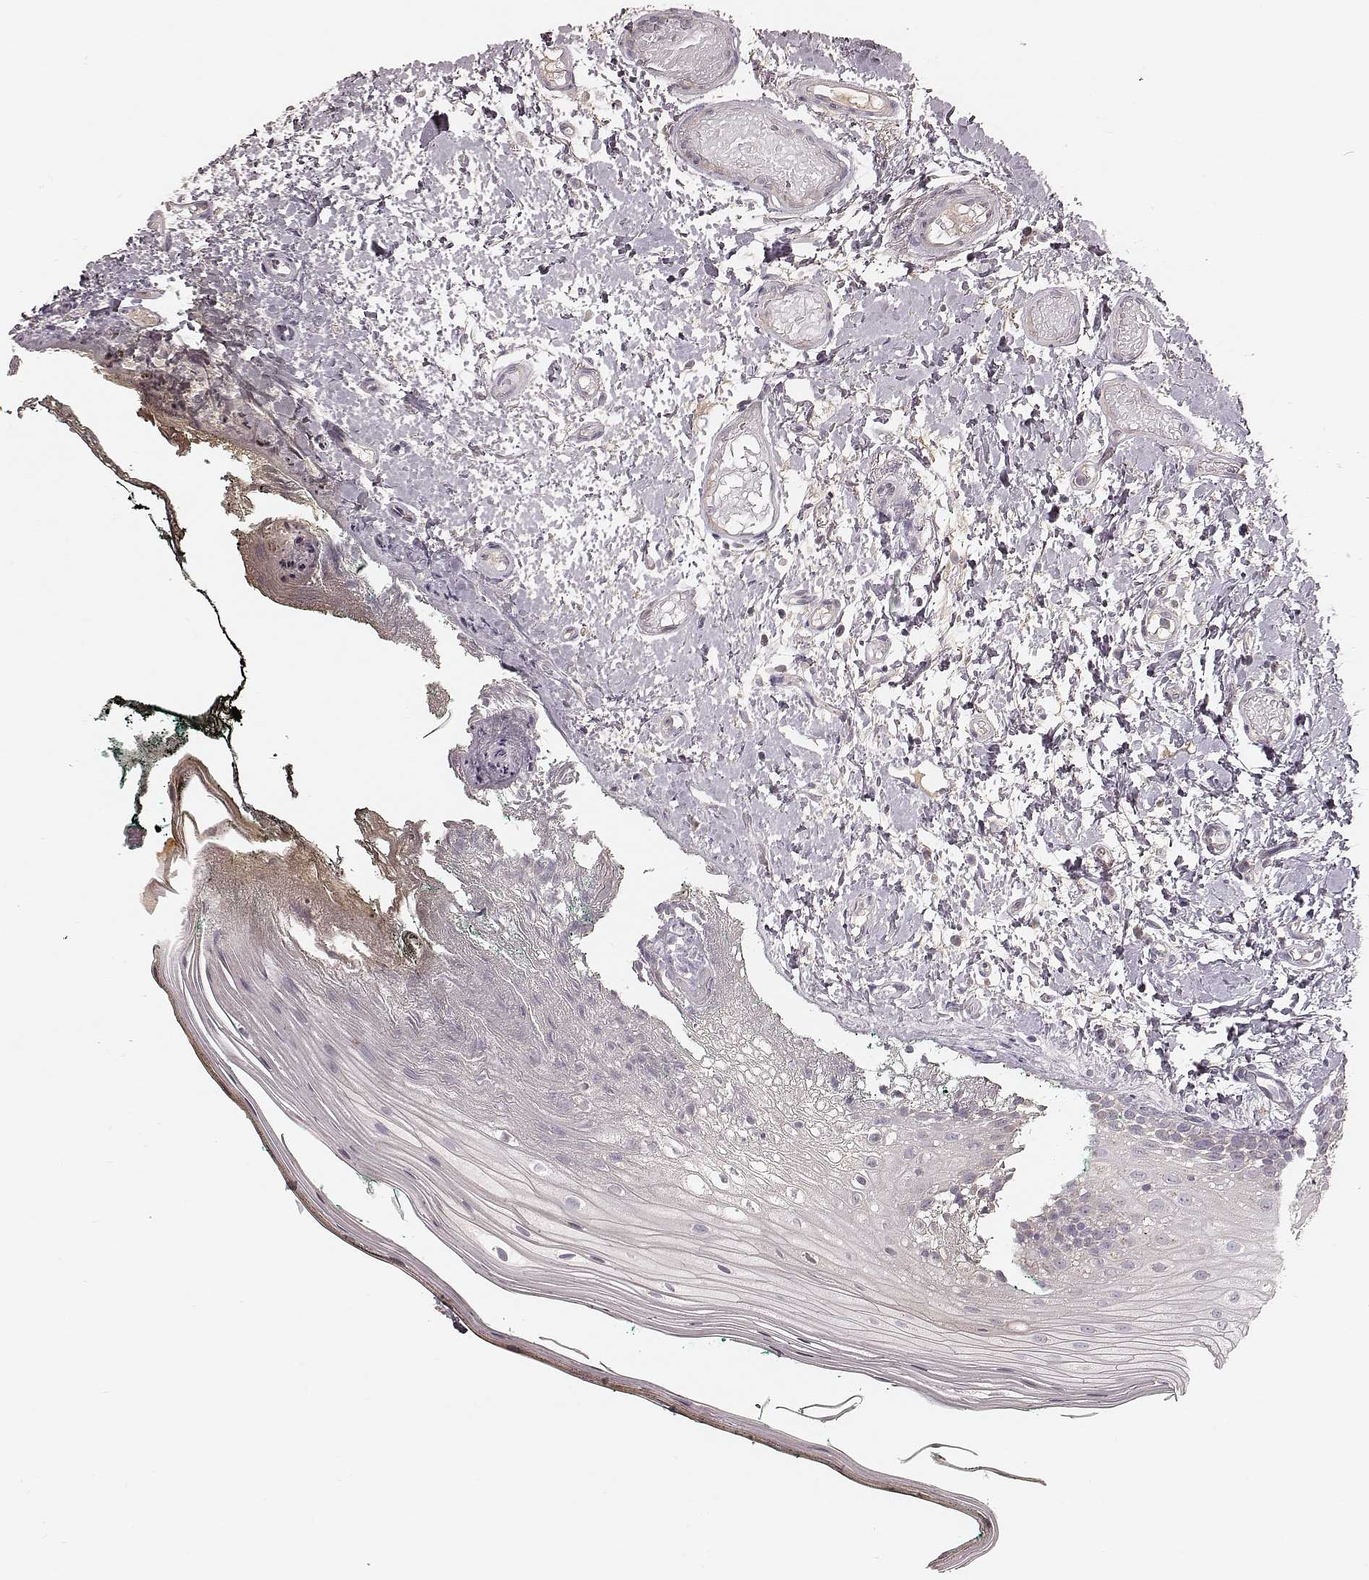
{"staining": {"intensity": "weak", "quantity": "<25%", "location": "cytoplasmic/membranous"}, "tissue": "oral mucosa", "cell_type": "Squamous epithelial cells", "image_type": "normal", "snomed": [{"axis": "morphology", "description": "Normal tissue, NOS"}, {"axis": "topography", "description": "Oral tissue"}], "caption": "Histopathology image shows no protein expression in squamous epithelial cells of unremarkable oral mucosa. The staining was performed using DAB to visualize the protein expression in brown, while the nuclei were stained in blue with hematoxylin (Magnification: 20x).", "gene": "MRPS27", "patient": {"sex": "female", "age": 83}}